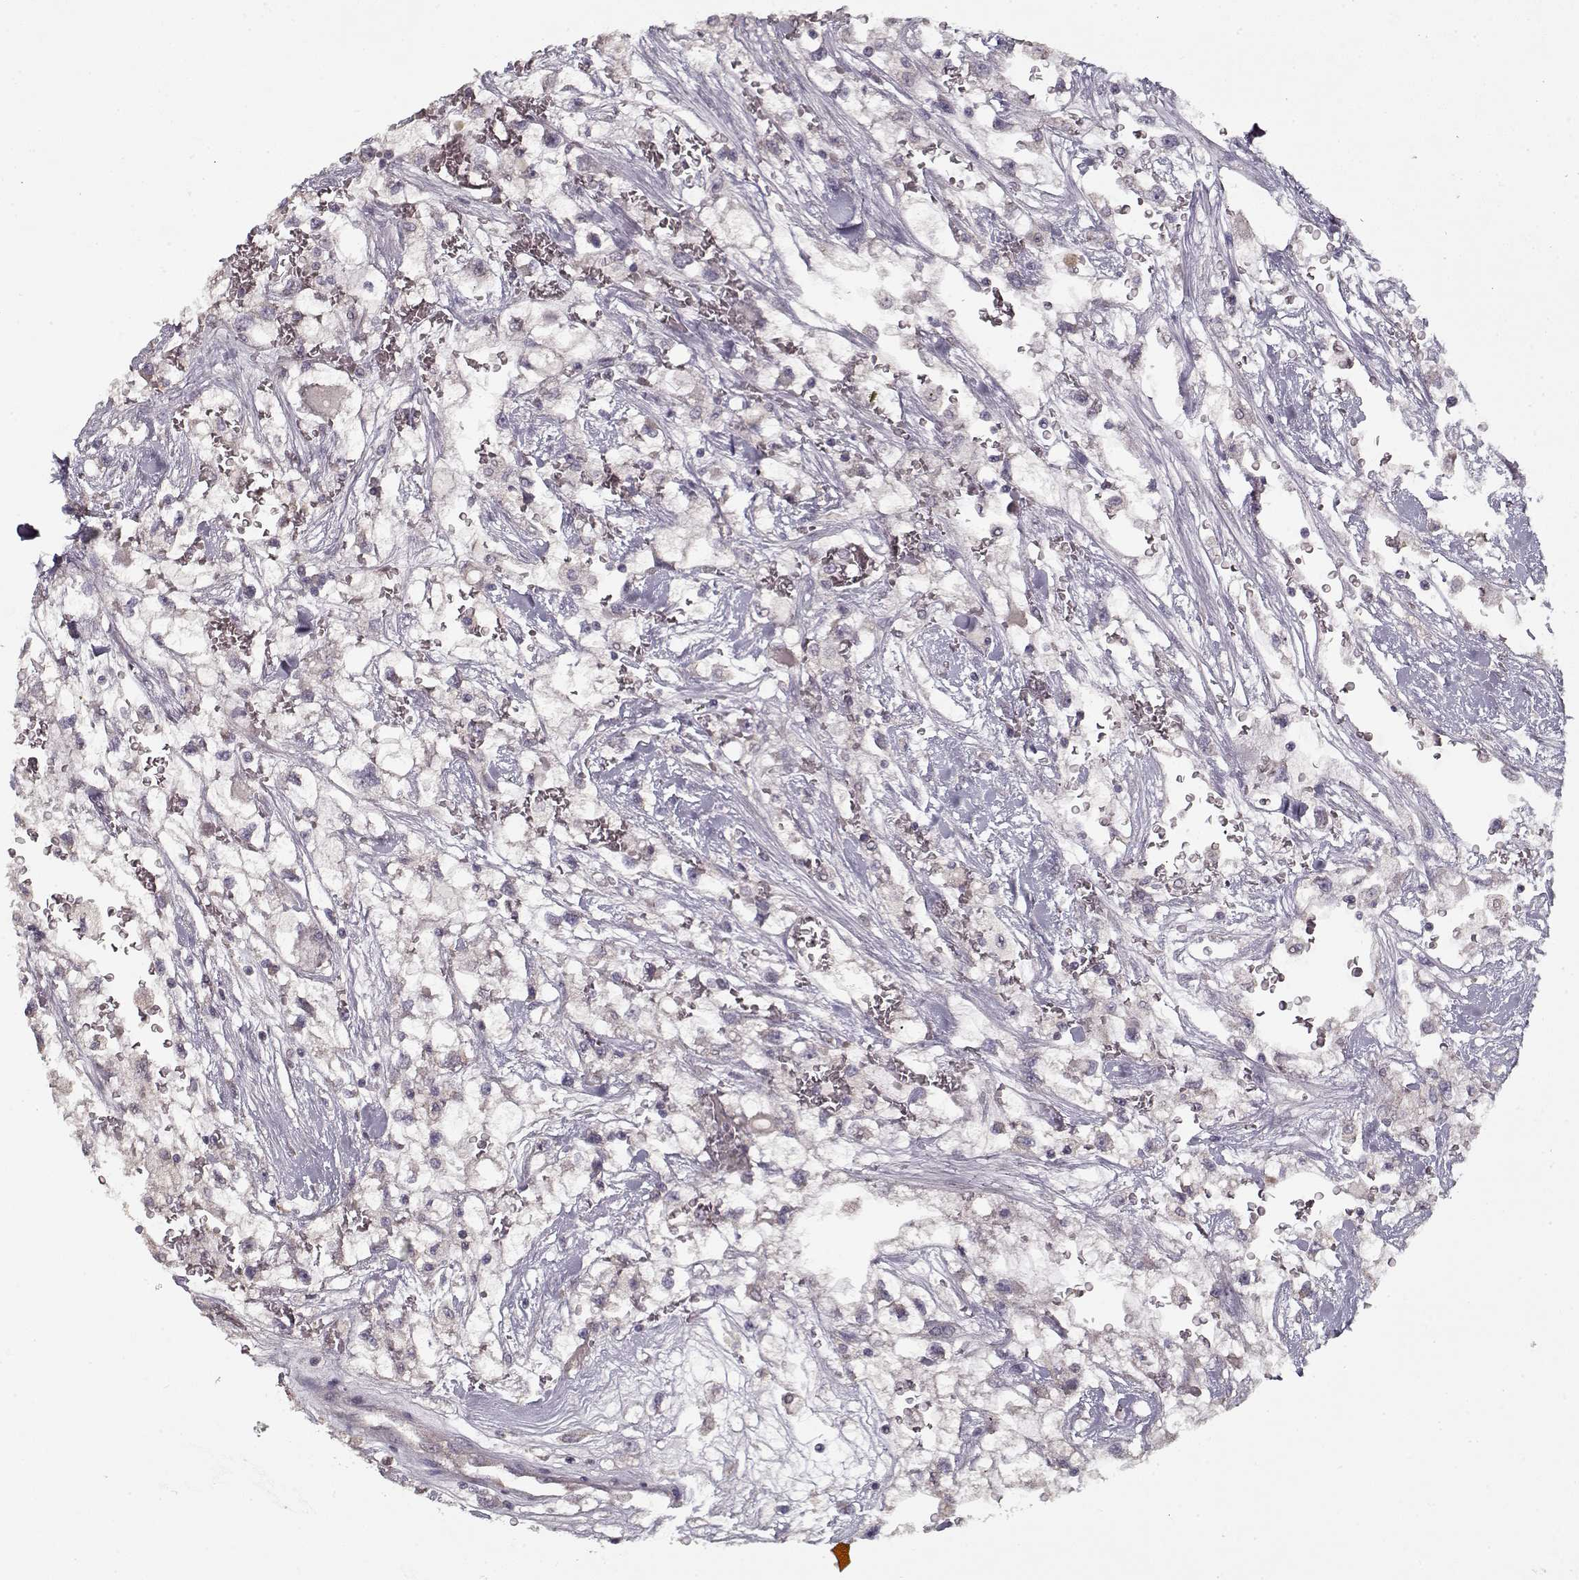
{"staining": {"intensity": "negative", "quantity": "none", "location": "none"}, "tissue": "renal cancer", "cell_type": "Tumor cells", "image_type": "cancer", "snomed": [{"axis": "morphology", "description": "Adenocarcinoma, NOS"}, {"axis": "topography", "description": "Kidney"}], "caption": "High magnification brightfield microscopy of renal adenocarcinoma stained with DAB (3,3'-diaminobenzidine) (brown) and counterstained with hematoxylin (blue): tumor cells show no significant expression. Brightfield microscopy of immunohistochemistry stained with DAB (3,3'-diaminobenzidine) (brown) and hematoxylin (blue), captured at high magnification.", "gene": "LAMA2", "patient": {"sex": "male", "age": 59}}